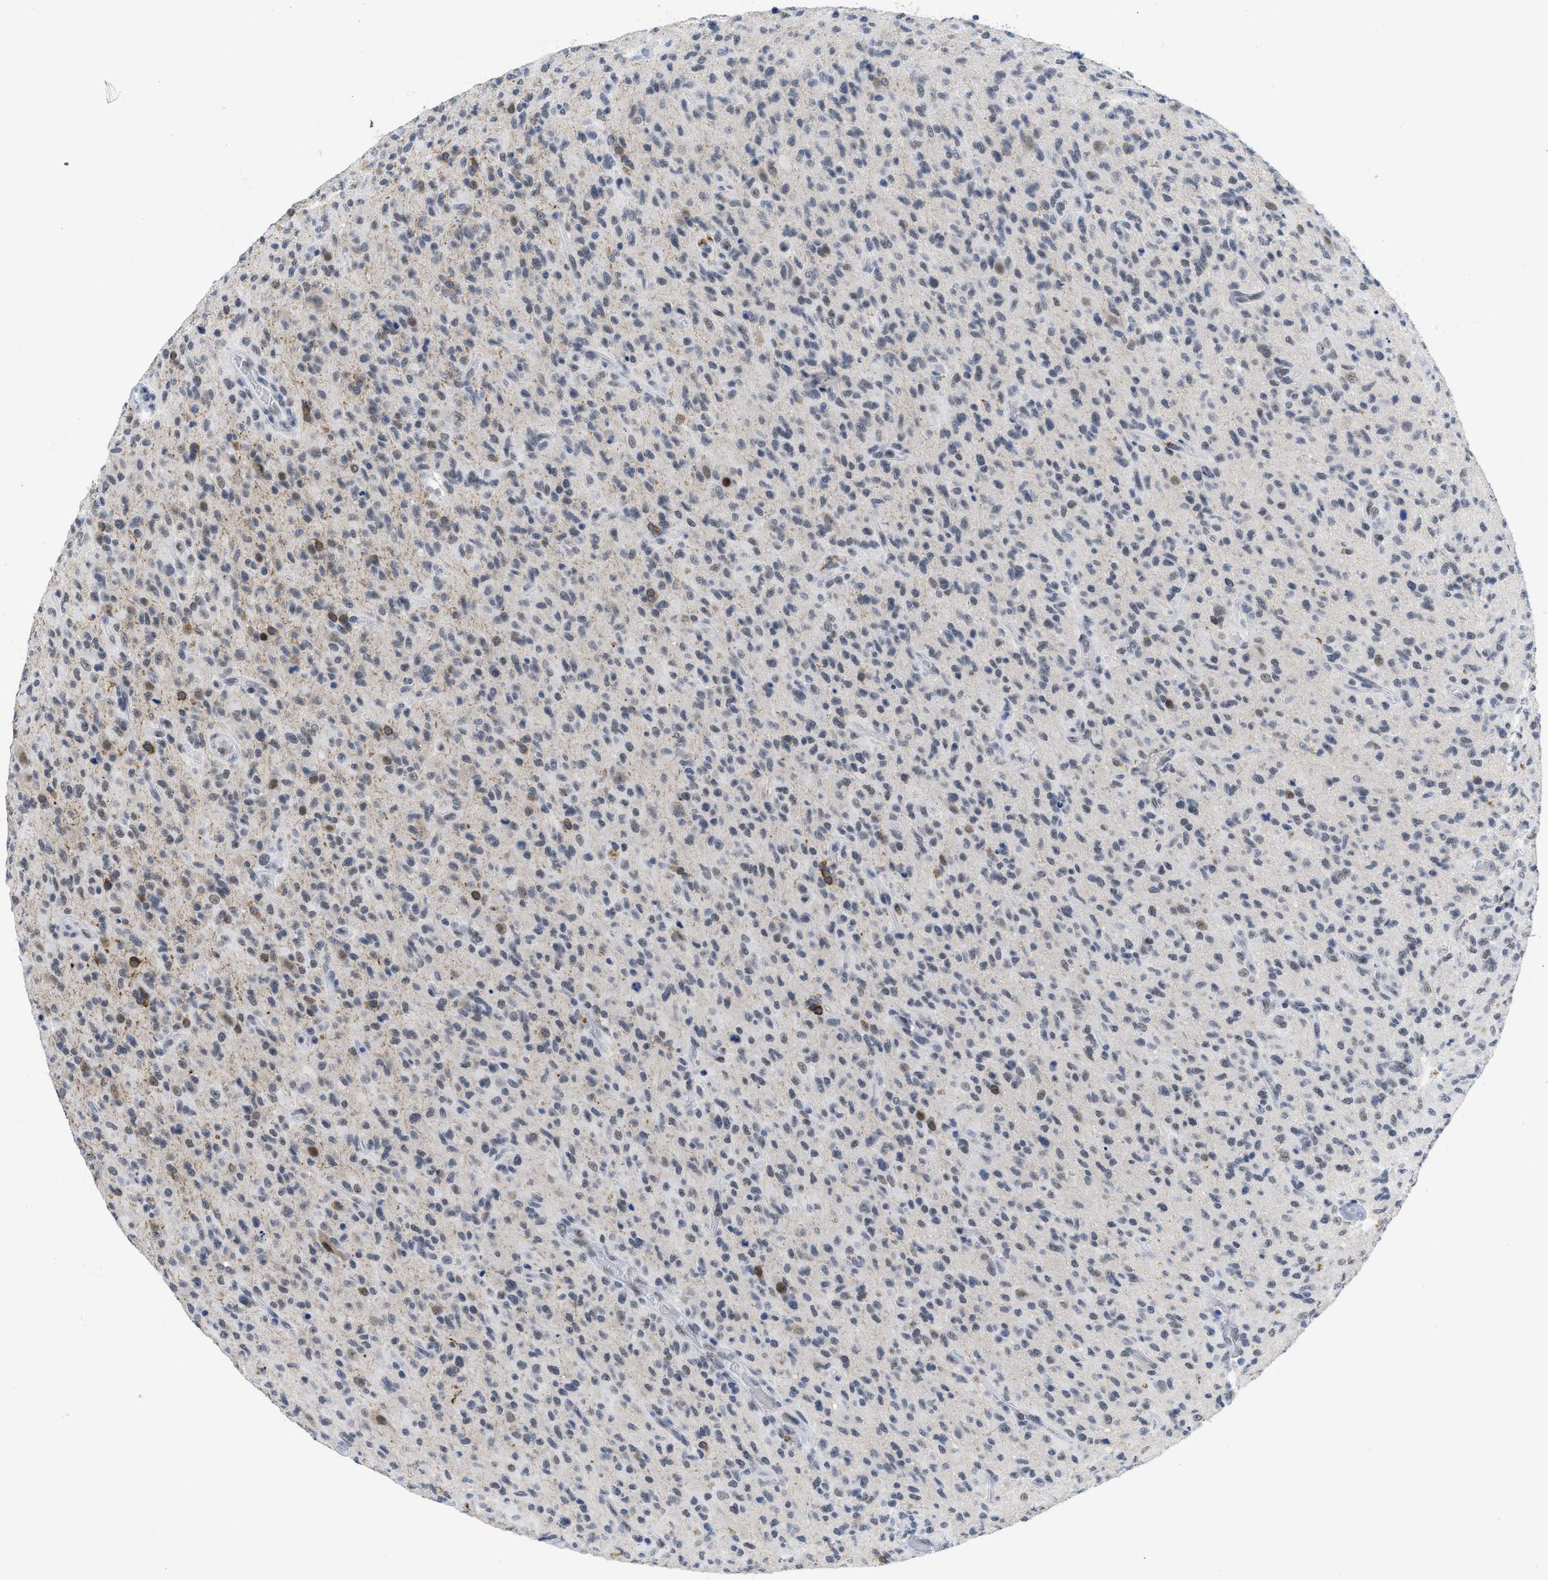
{"staining": {"intensity": "weak", "quantity": "25%-75%", "location": "nuclear"}, "tissue": "glioma", "cell_type": "Tumor cells", "image_type": "cancer", "snomed": [{"axis": "morphology", "description": "Glioma, malignant, High grade"}, {"axis": "topography", "description": "Brain"}], "caption": "Brown immunohistochemical staining in human malignant glioma (high-grade) exhibits weak nuclear staining in about 25%-75% of tumor cells.", "gene": "GGNBP2", "patient": {"sex": "male", "age": 71}}